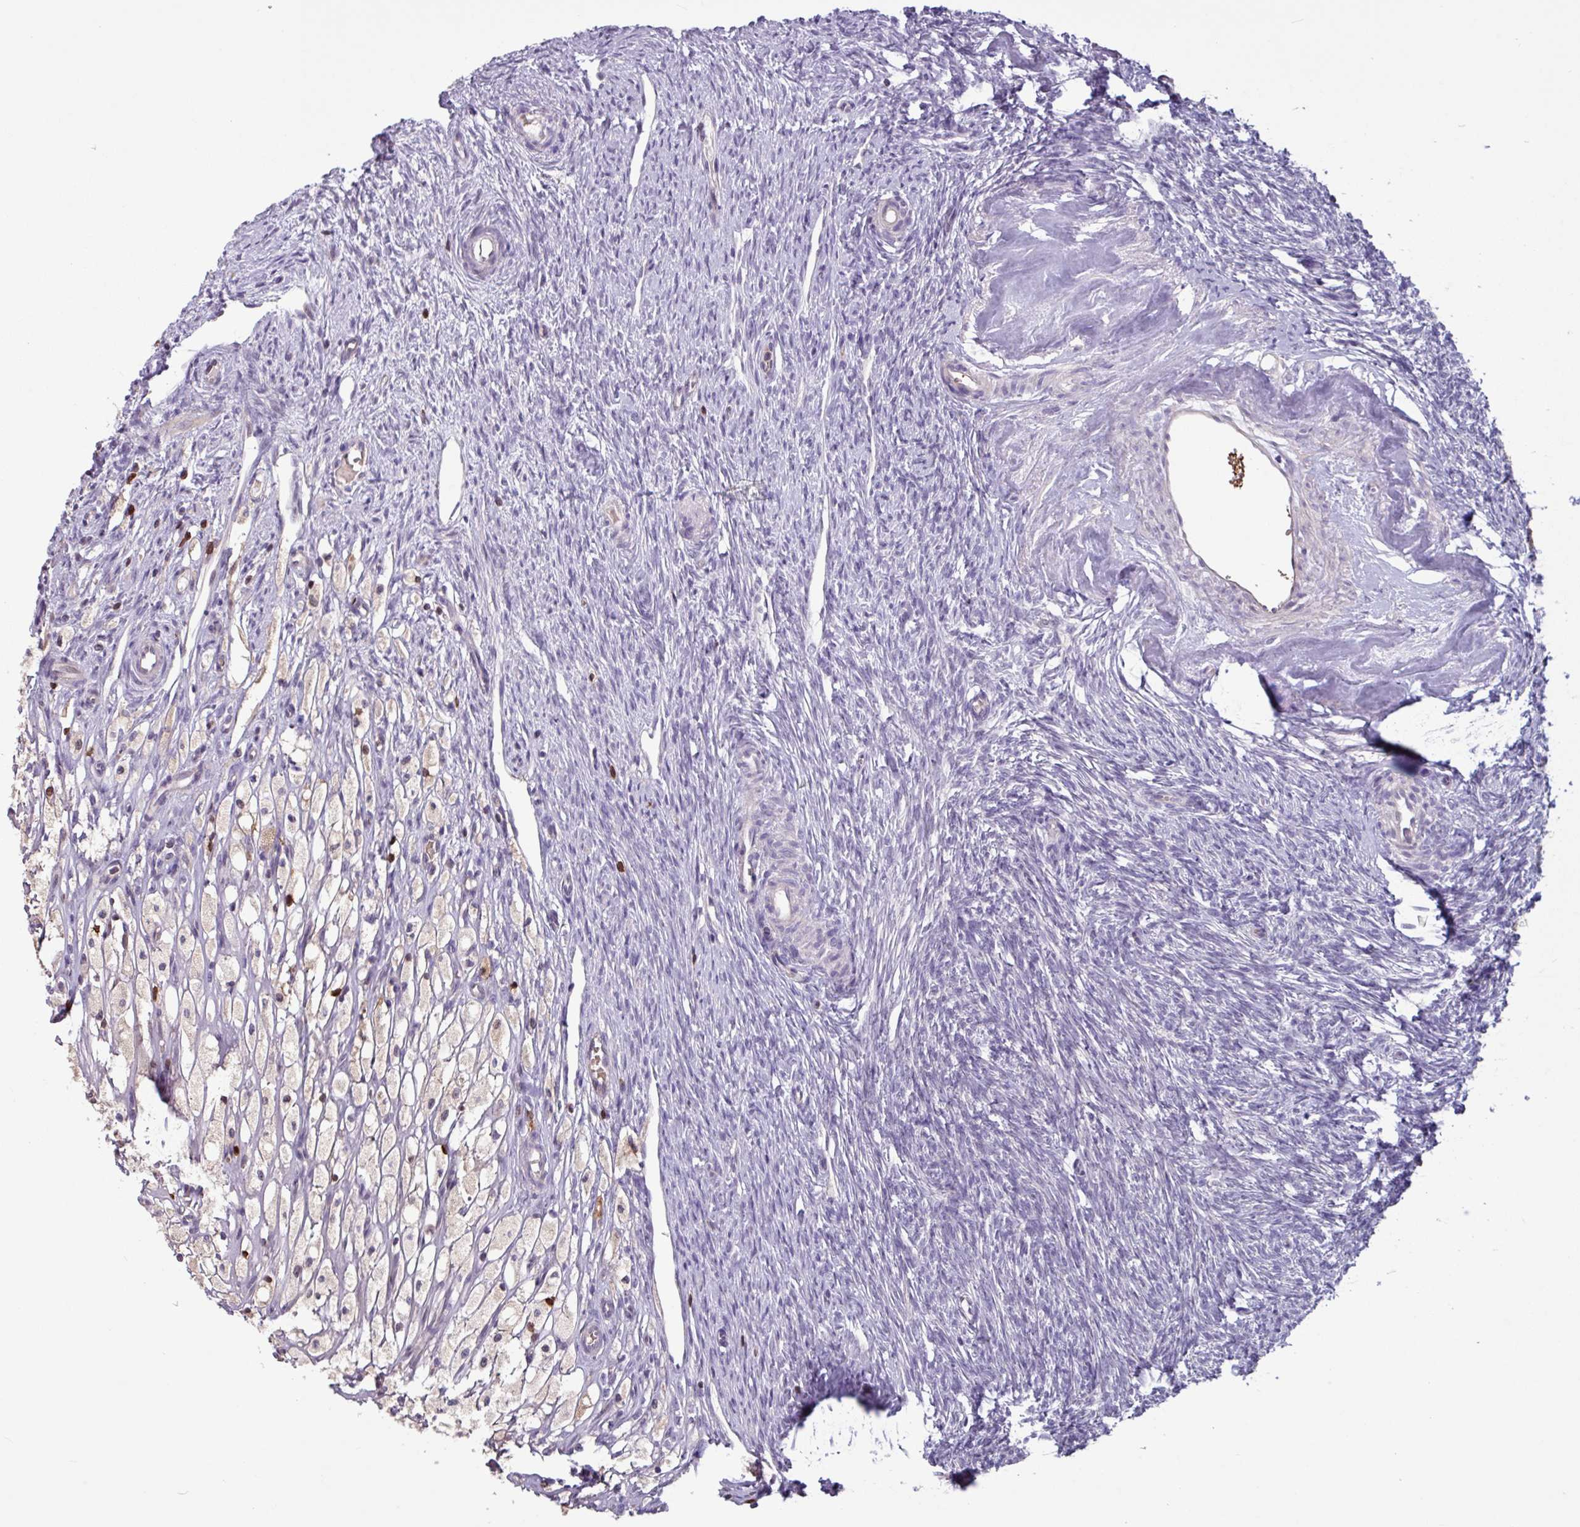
{"staining": {"intensity": "negative", "quantity": "none", "location": "none"}, "tissue": "ovary", "cell_type": "Follicle cells", "image_type": "normal", "snomed": [{"axis": "morphology", "description": "Normal tissue, NOS"}, {"axis": "topography", "description": "Ovary"}], "caption": "Histopathology image shows no protein positivity in follicle cells of unremarkable ovary. Nuclei are stained in blue.", "gene": "SEC61G", "patient": {"sex": "female", "age": 51}}